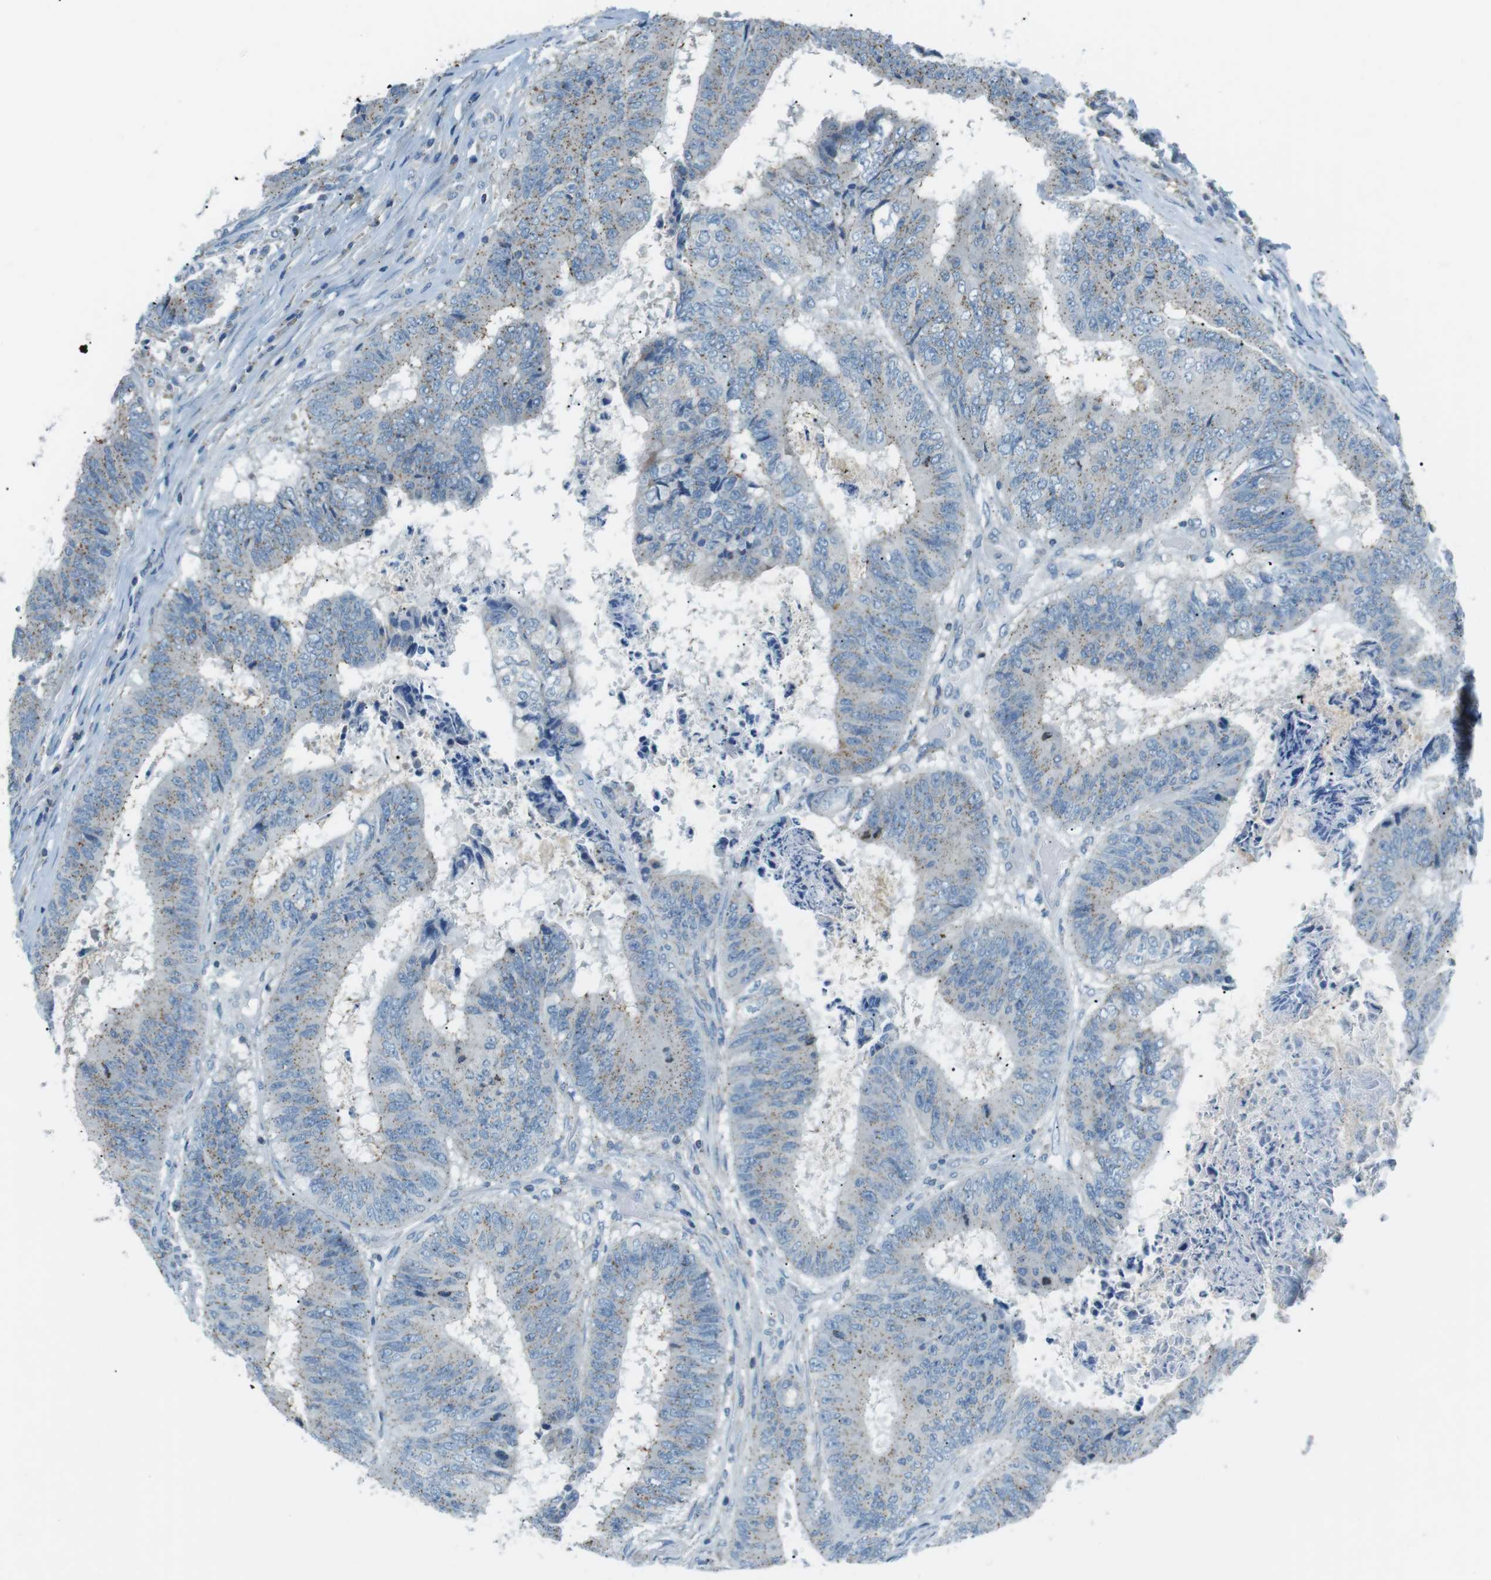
{"staining": {"intensity": "weak", "quantity": ">75%", "location": "cytoplasmic/membranous"}, "tissue": "colorectal cancer", "cell_type": "Tumor cells", "image_type": "cancer", "snomed": [{"axis": "morphology", "description": "Adenocarcinoma, NOS"}, {"axis": "topography", "description": "Rectum"}], "caption": "The immunohistochemical stain shows weak cytoplasmic/membranous expression in tumor cells of colorectal cancer tissue. (Brightfield microscopy of DAB IHC at high magnification).", "gene": "FAM3B", "patient": {"sex": "male", "age": 72}}